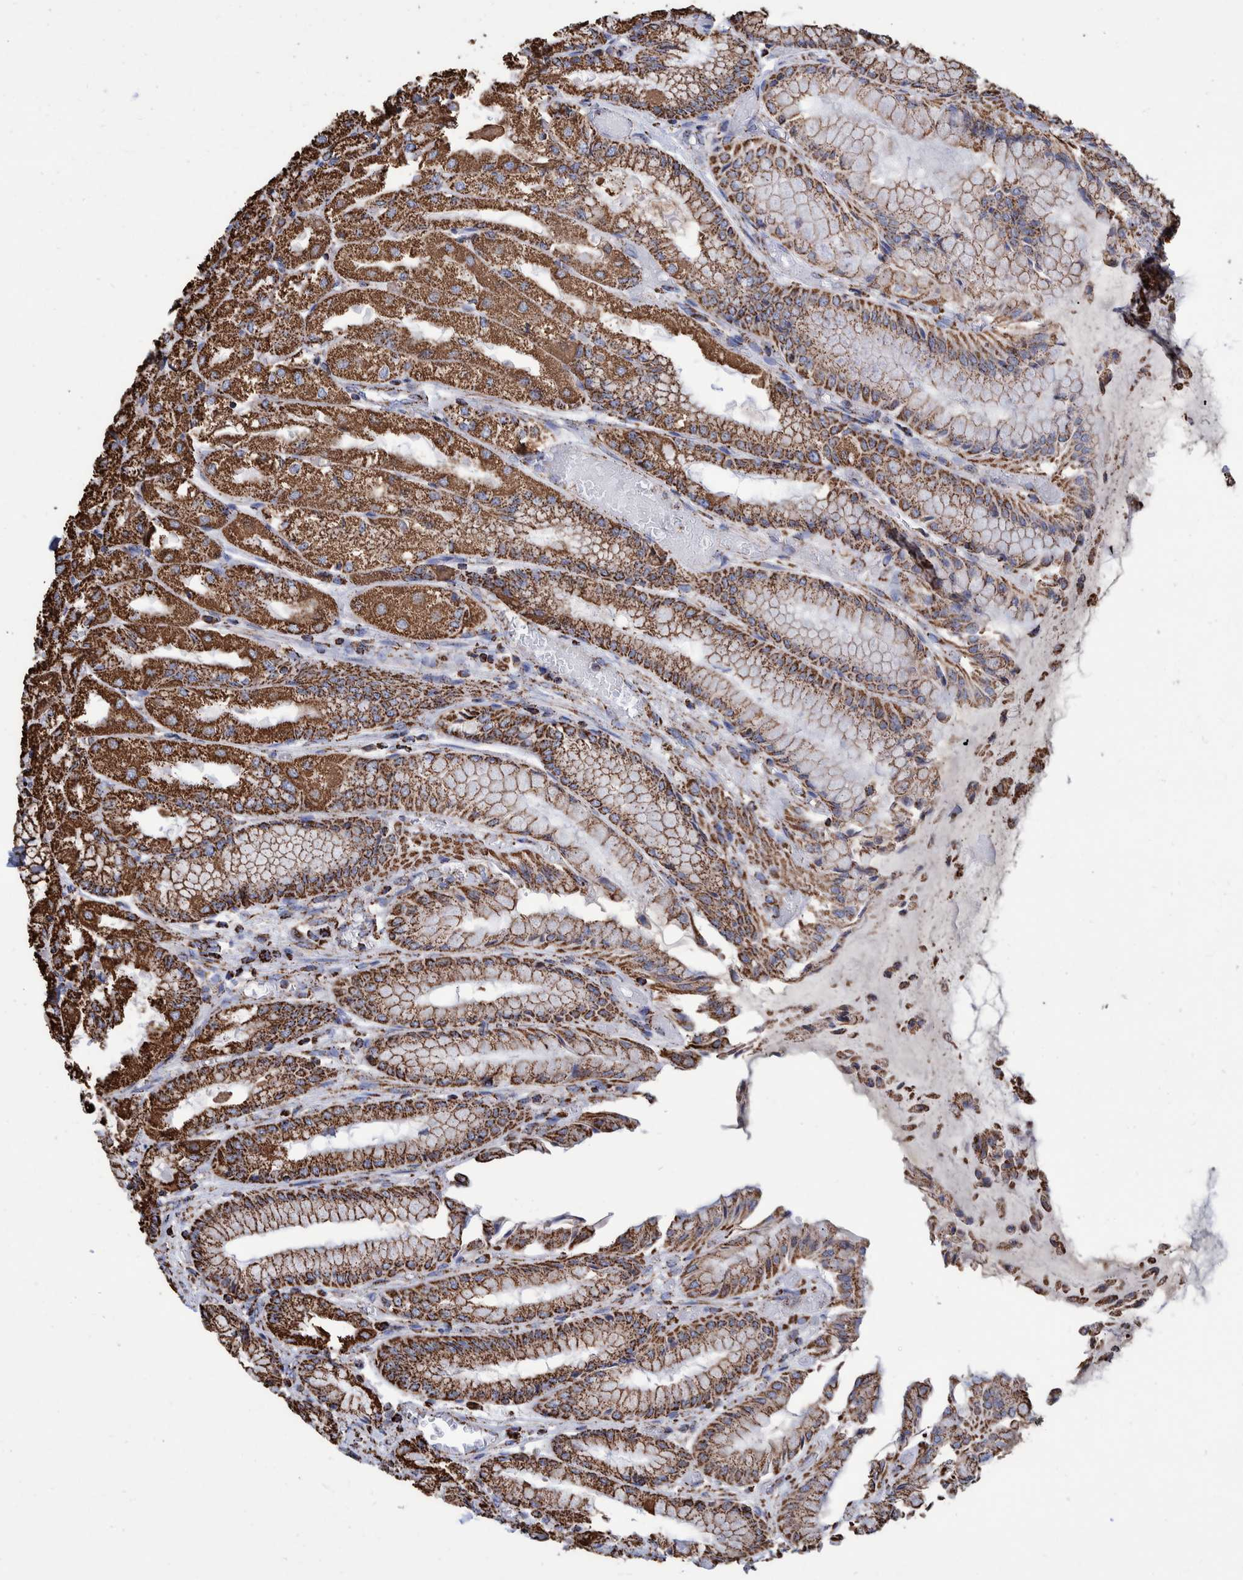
{"staining": {"intensity": "strong", "quantity": ">75%", "location": "cytoplasmic/membranous"}, "tissue": "stomach", "cell_type": "Glandular cells", "image_type": "normal", "snomed": [{"axis": "morphology", "description": "Normal tissue, NOS"}, {"axis": "topography", "description": "Stomach, upper"}], "caption": "Immunohistochemistry (DAB (3,3'-diaminobenzidine)) staining of unremarkable stomach reveals strong cytoplasmic/membranous protein expression in approximately >75% of glandular cells. (DAB = brown stain, brightfield microscopy at high magnification).", "gene": "VPS26C", "patient": {"sex": "male", "age": 72}}